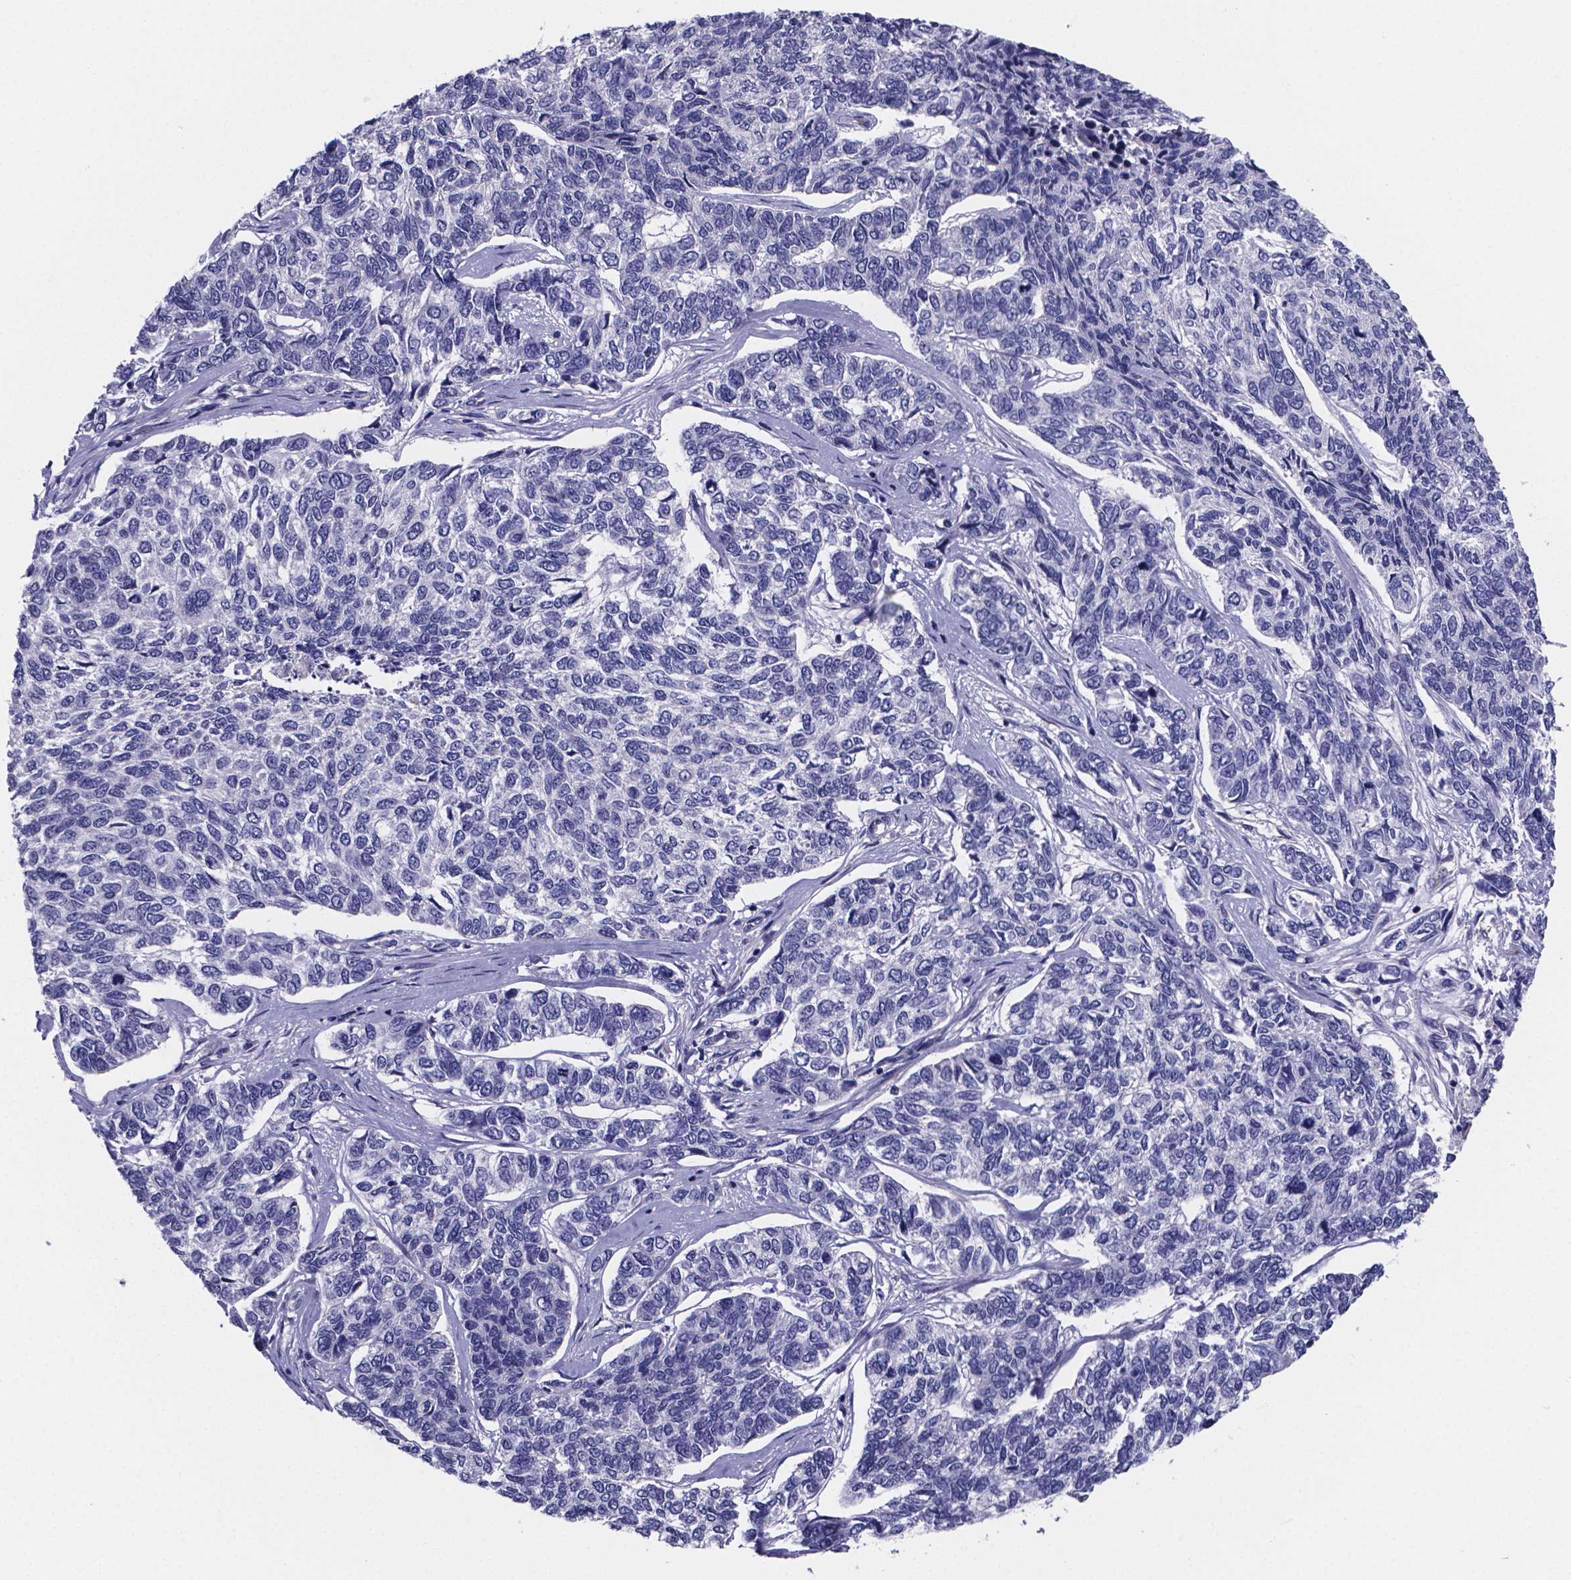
{"staining": {"intensity": "negative", "quantity": "none", "location": "none"}, "tissue": "skin cancer", "cell_type": "Tumor cells", "image_type": "cancer", "snomed": [{"axis": "morphology", "description": "Basal cell carcinoma"}, {"axis": "topography", "description": "Skin"}], "caption": "Human skin basal cell carcinoma stained for a protein using IHC shows no expression in tumor cells.", "gene": "SFRP4", "patient": {"sex": "female", "age": 65}}